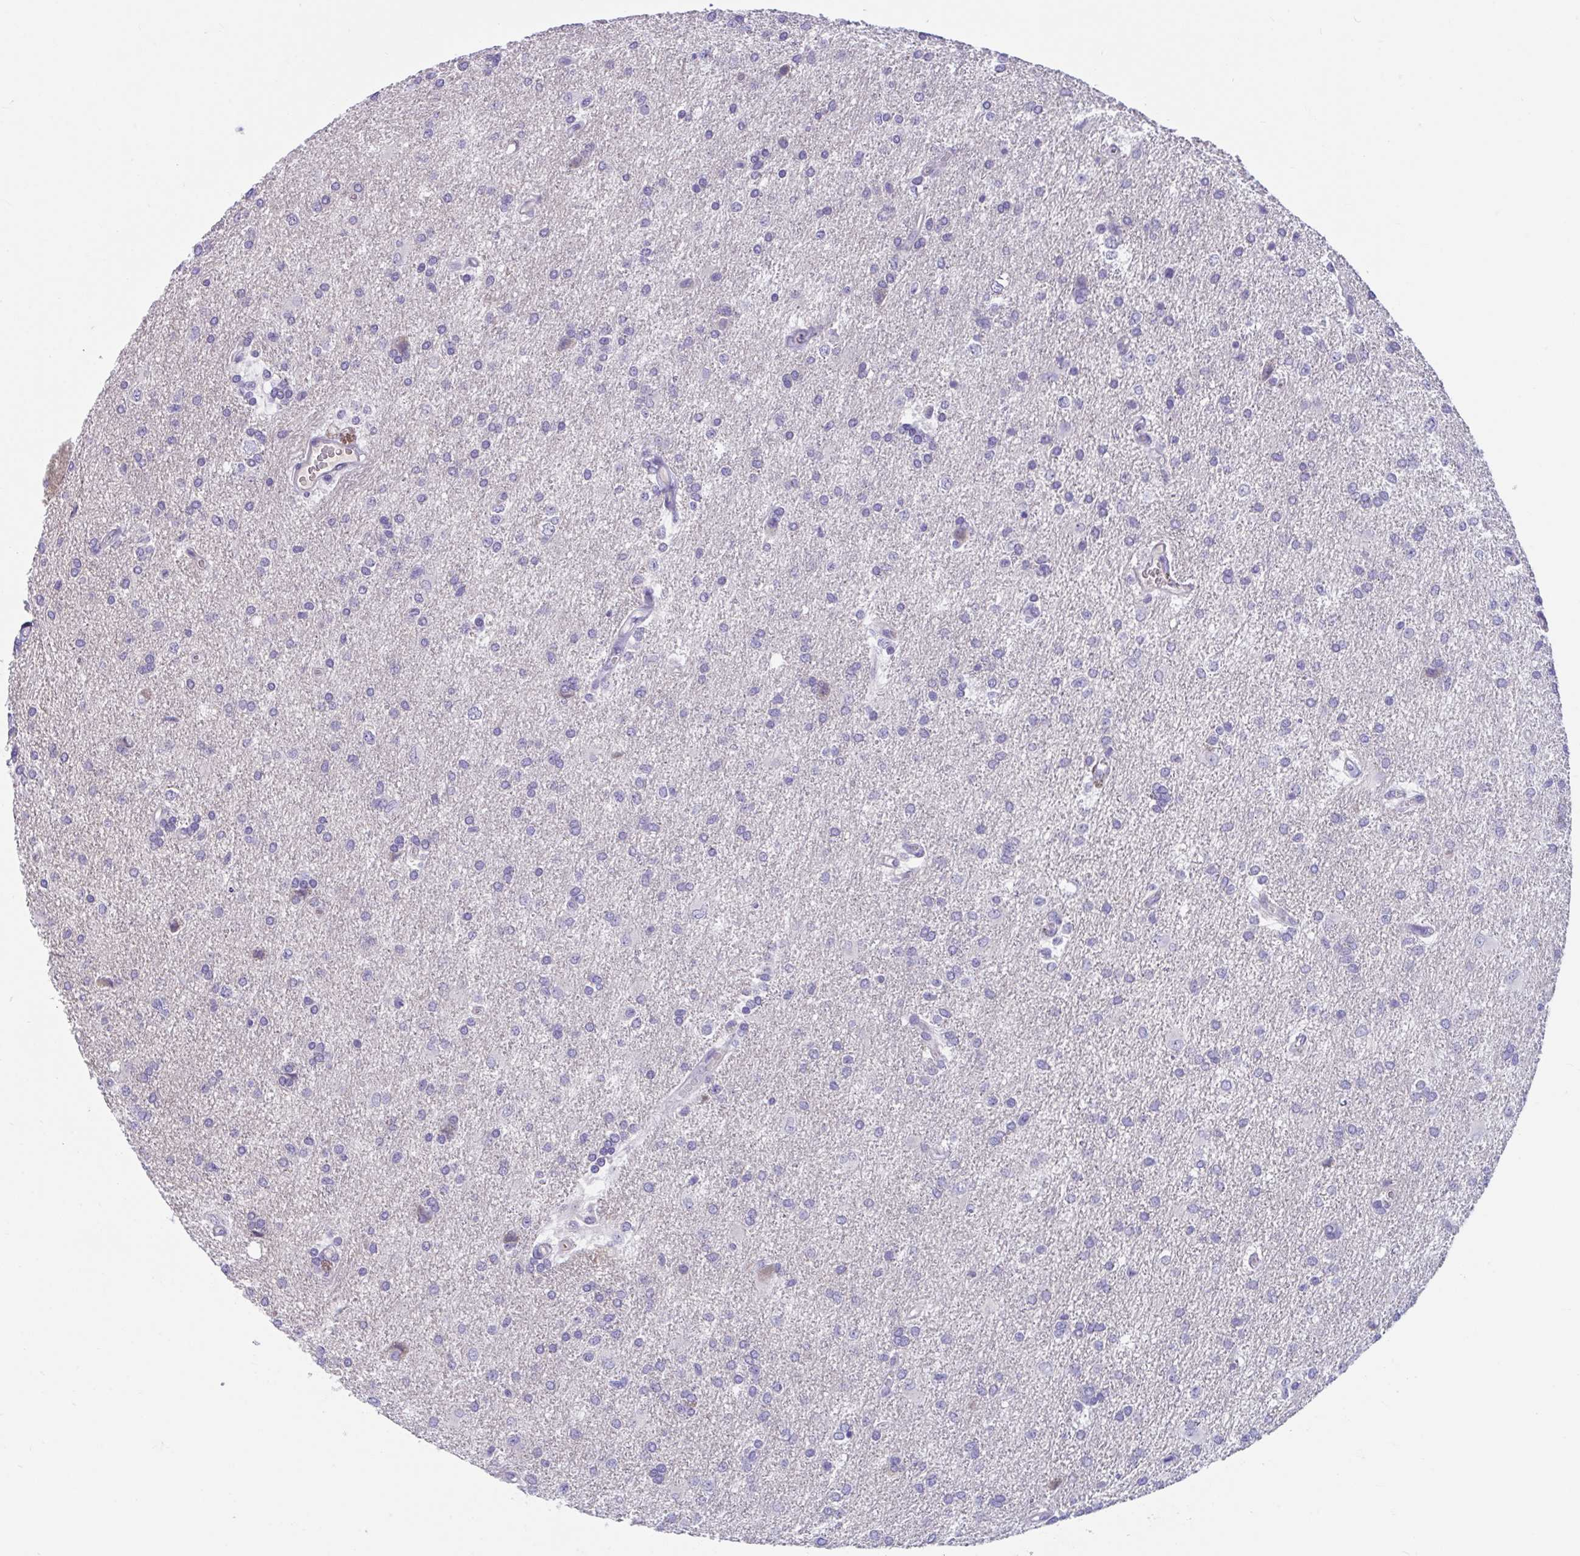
{"staining": {"intensity": "negative", "quantity": "none", "location": "none"}, "tissue": "glioma", "cell_type": "Tumor cells", "image_type": "cancer", "snomed": [{"axis": "morphology", "description": "Glioma, malignant, High grade"}, {"axis": "topography", "description": "Brain"}], "caption": "Immunohistochemistry photomicrograph of neoplastic tissue: human high-grade glioma (malignant) stained with DAB shows no significant protein staining in tumor cells.", "gene": "TTC30B", "patient": {"sex": "male", "age": 68}}